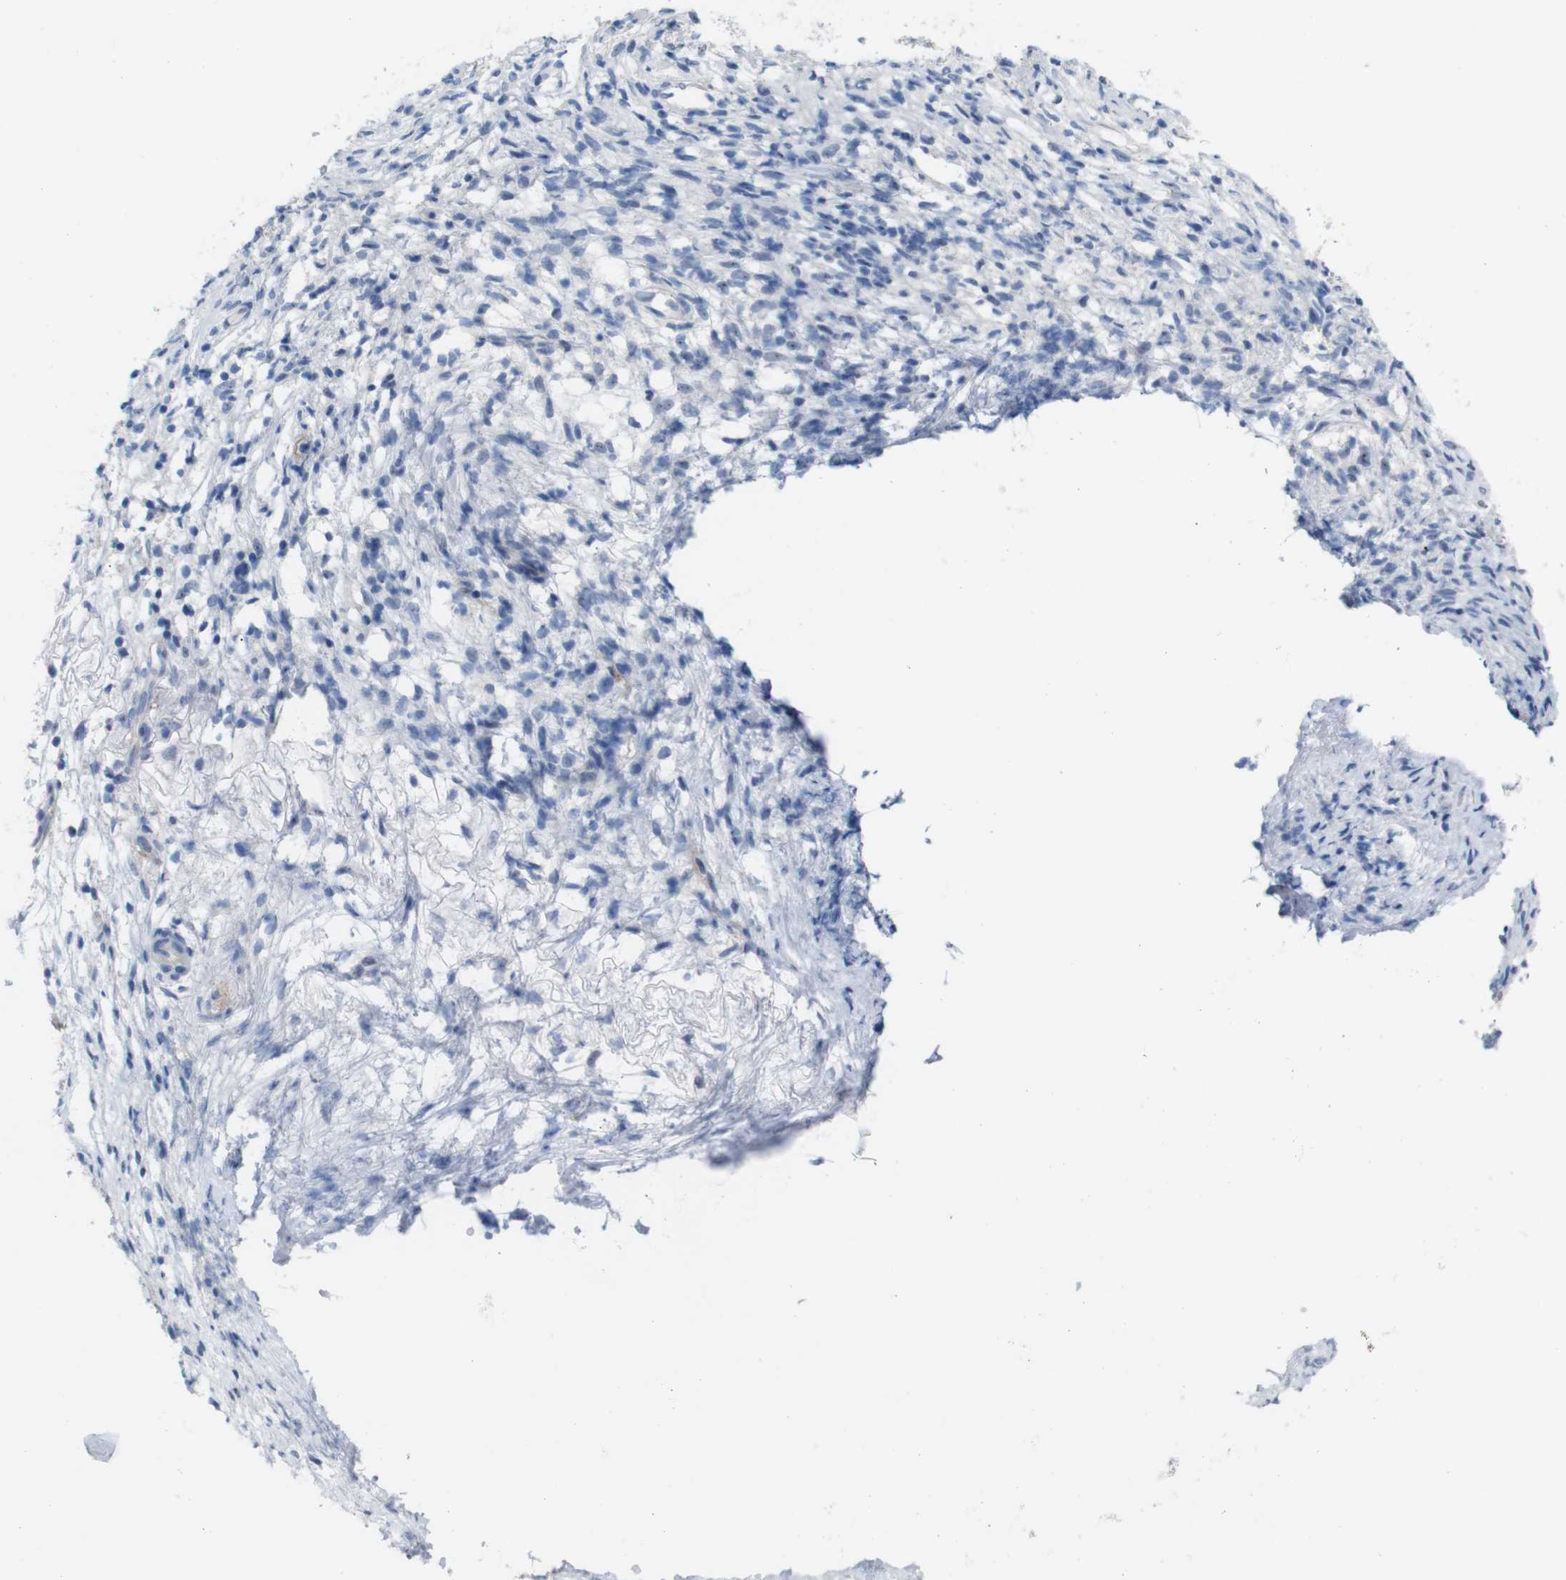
{"staining": {"intensity": "negative", "quantity": "none", "location": "none"}, "tissue": "ovarian cancer", "cell_type": "Tumor cells", "image_type": "cancer", "snomed": [{"axis": "morphology", "description": "Carcinoma, endometroid"}, {"axis": "topography", "description": "Ovary"}], "caption": "Tumor cells are negative for protein expression in human endometroid carcinoma (ovarian). The staining was performed using DAB to visualize the protein expression in brown, while the nuclei were stained in blue with hematoxylin (Magnification: 20x).", "gene": "C1orf210", "patient": {"sex": "female", "age": 42}}